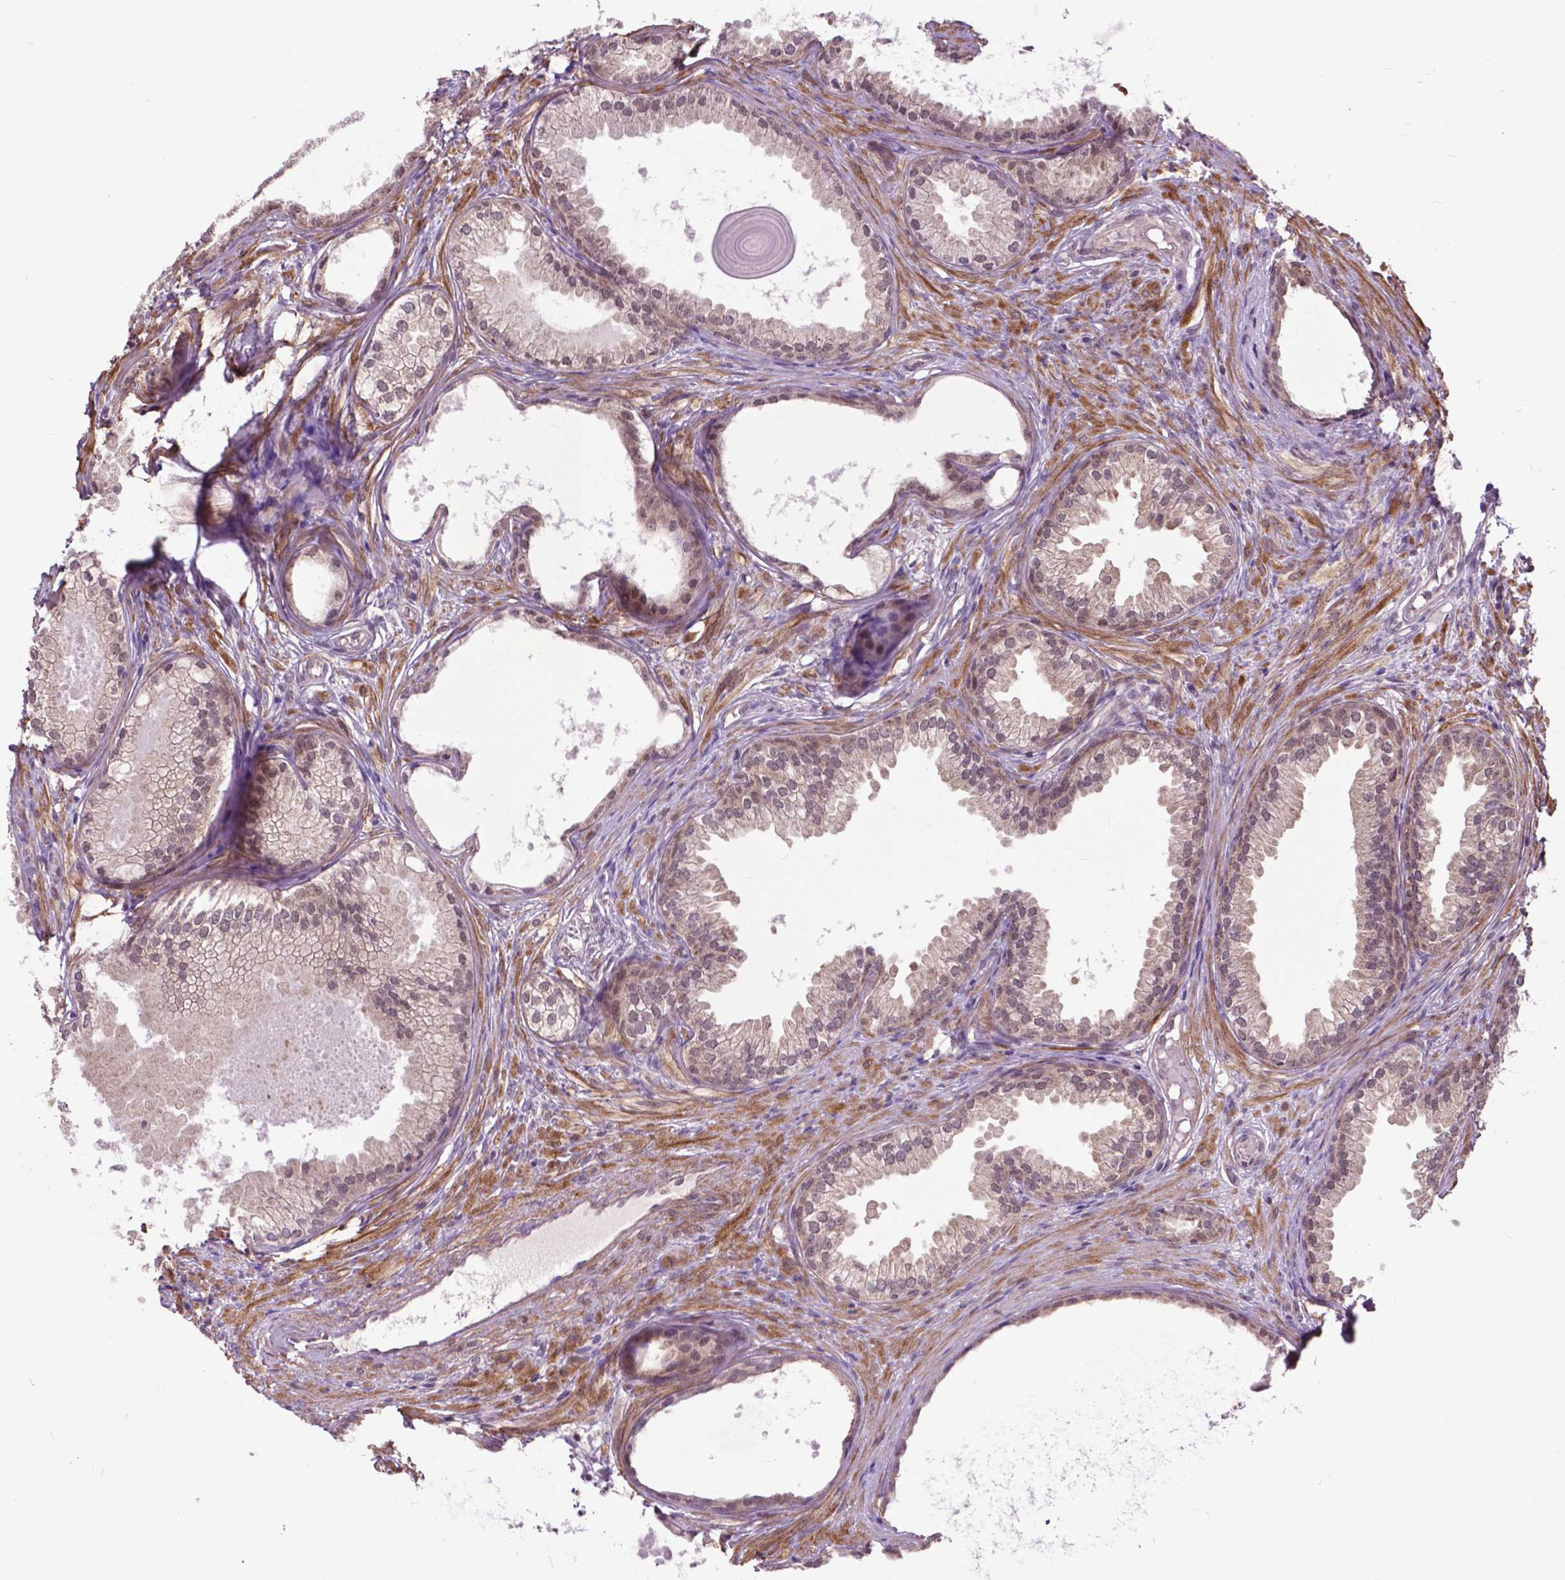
{"staining": {"intensity": "weak", "quantity": "<25%", "location": "nuclear"}, "tissue": "prostate cancer", "cell_type": "Tumor cells", "image_type": "cancer", "snomed": [{"axis": "morphology", "description": "Adenocarcinoma, High grade"}, {"axis": "topography", "description": "Prostate"}], "caption": "Prostate cancer (high-grade adenocarcinoma) stained for a protein using IHC exhibits no staining tumor cells.", "gene": "OTUB1", "patient": {"sex": "male", "age": 83}}